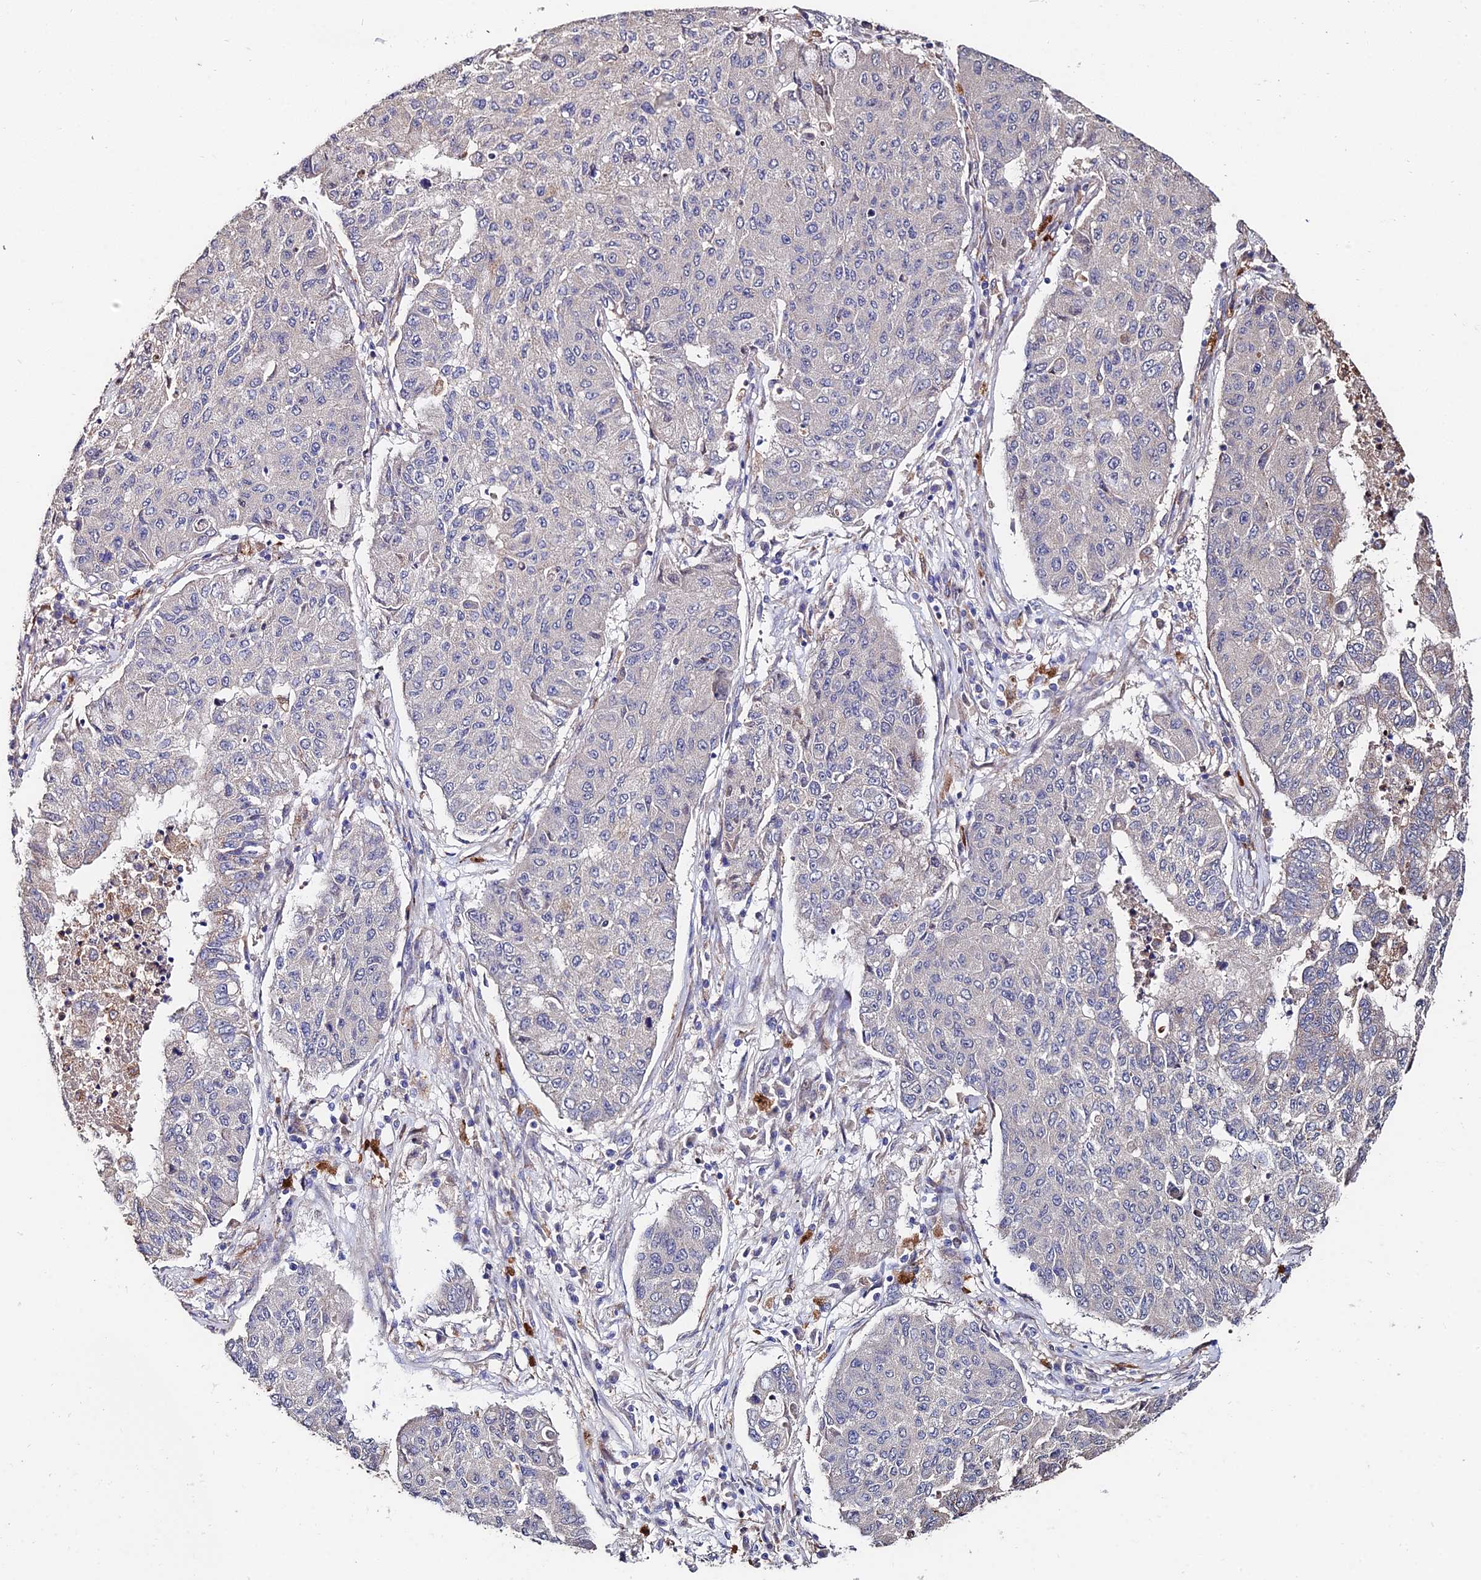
{"staining": {"intensity": "negative", "quantity": "none", "location": "none"}, "tissue": "lung cancer", "cell_type": "Tumor cells", "image_type": "cancer", "snomed": [{"axis": "morphology", "description": "Squamous cell carcinoma, NOS"}, {"axis": "topography", "description": "Lung"}], "caption": "Immunohistochemistry (IHC) of human squamous cell carcinoma (lung) demonstrates no expression in tumor cells.", "gene": "ACTR5", "patient": {"sex": "male", "age": 74}}